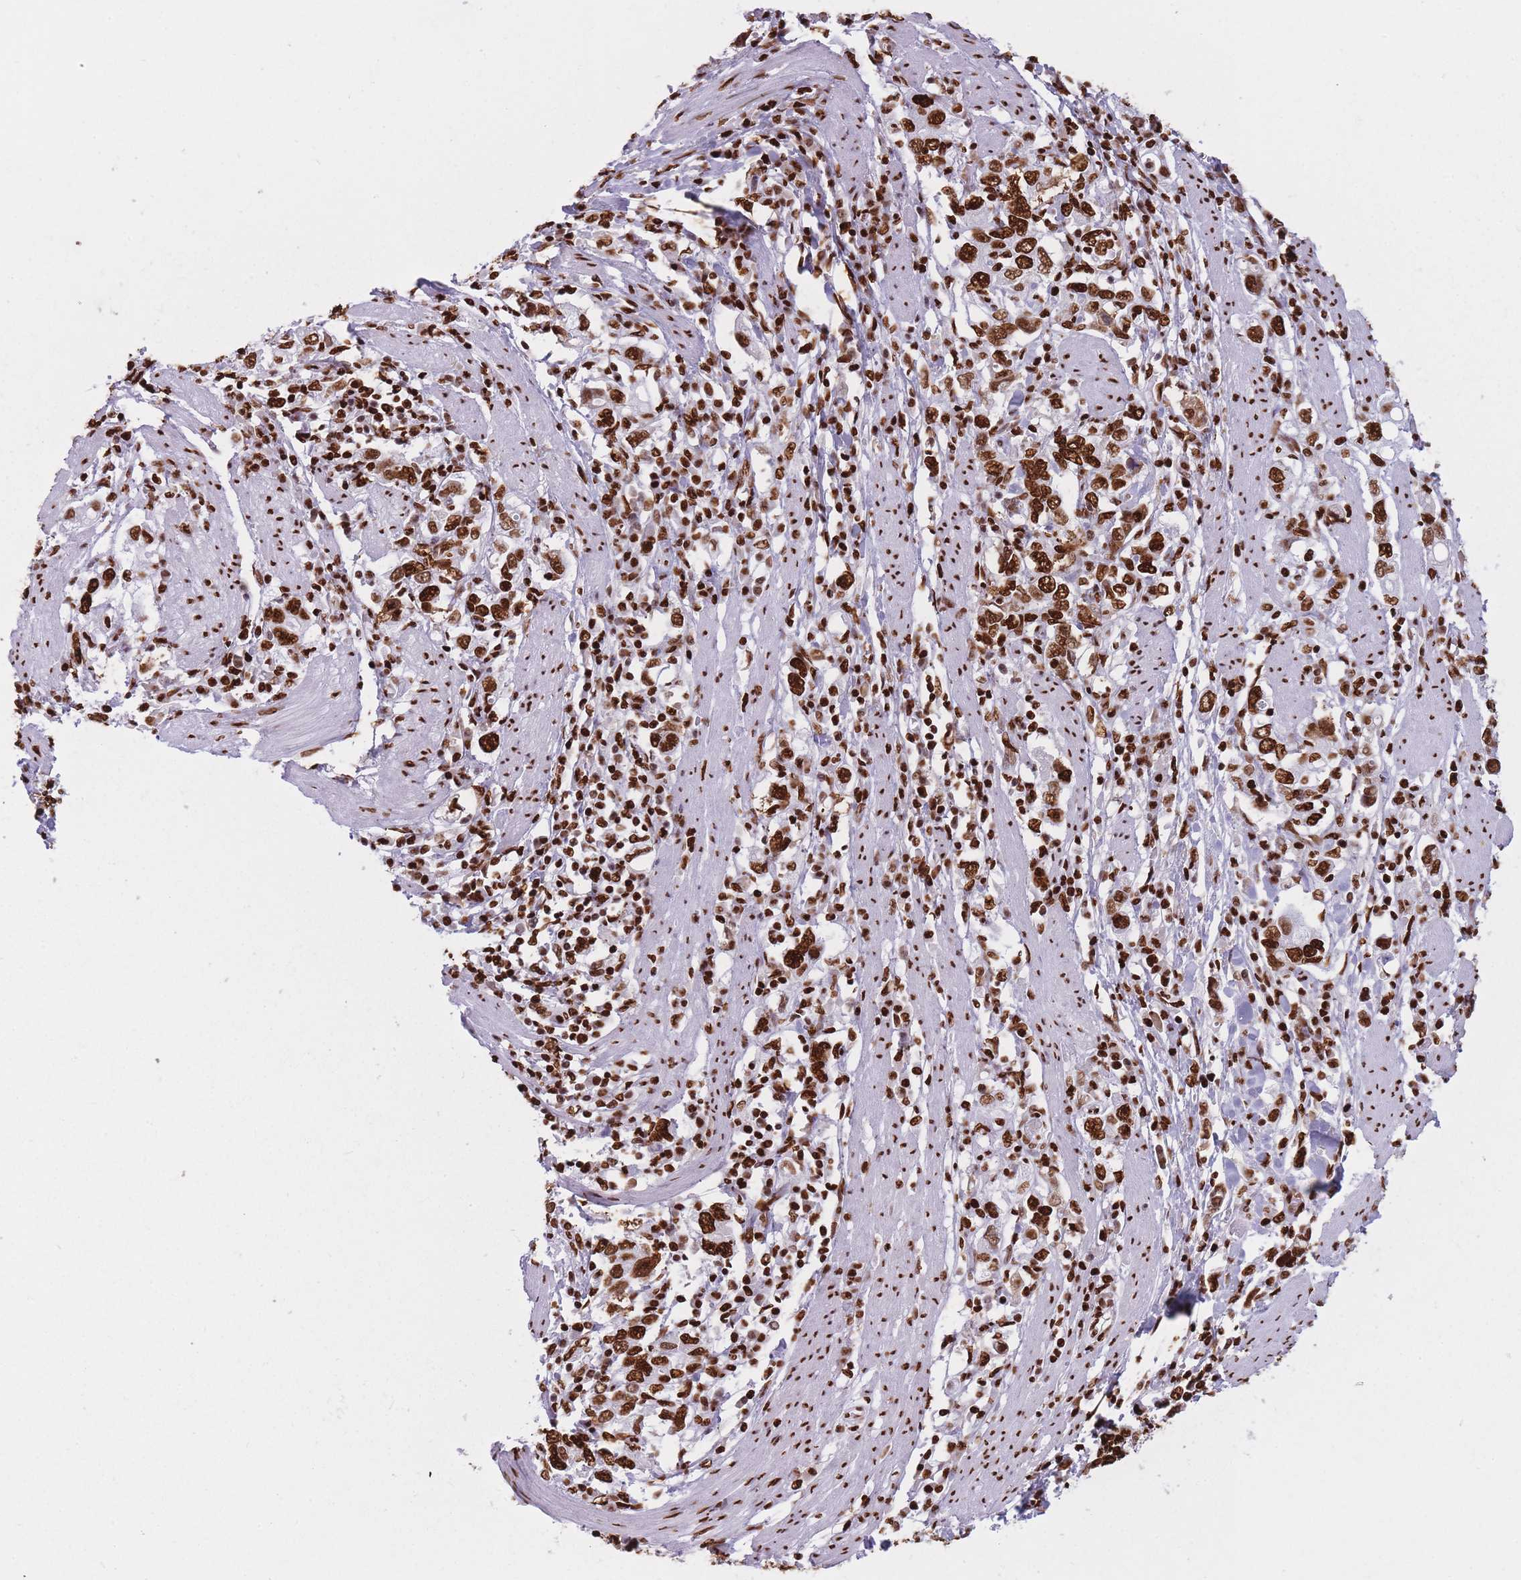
{"staining": {"intensity": "strong", "quantity": ">75%", "location": "nuclear"}, "tissue": "stomach cancer", "cell_type": "Tumor cells", "image_type": "cancer", "snomed": [{"axis": "morphology", "description": "Adenocarcinoma, NOS"}, {"axis": "topography", "description": "Stomach, upper"}, {"axis": "topography", "description": "Stomach"}], "caption": "This photomicrograph exhibits IHC staining of stomach cancer (adenocarcinoma), with high strong nuclear expression in about >75% of tumor cells.", "gene": "HNRNPUL1", "patient": {"sex": "male", "age": 62}}